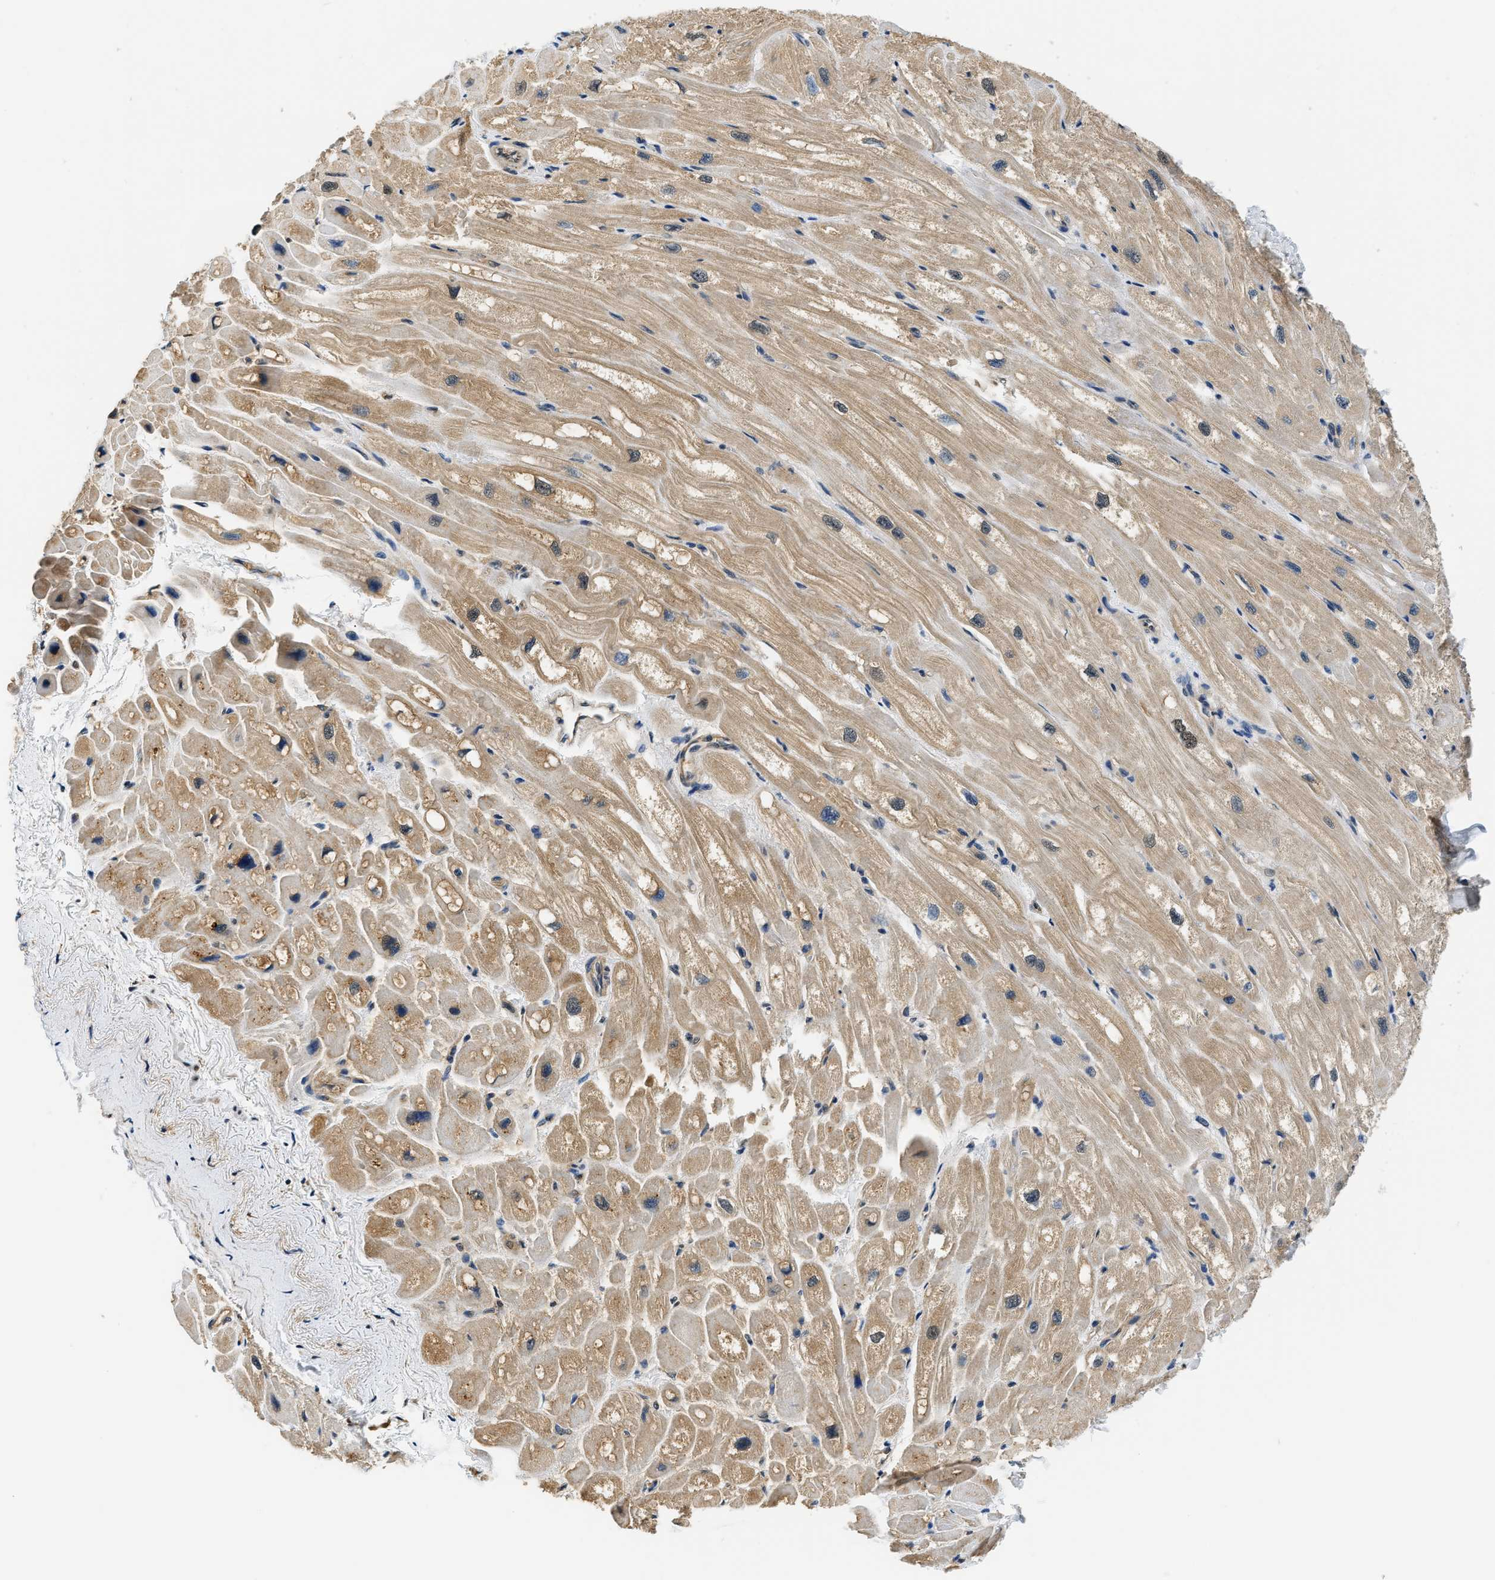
{"staining": {"intensity": "moderate", "quantity": ">75%", "location": "cytoplasmic/membranous"}, "tissue": "heart muscle", "cell_type": "Cardiomyocytes", "image_type": "normal", "snomed": [{"axis": "morphology", "description": "Normal tissue, NOS"}, {"axis": "topography", "description": "Heart"}], "caption": "Immunohistochemical staining of unremarkable heart muscle exhibits medium levels of moderate cytoplasmic/membranous expression in about >75% of cardiomyocytes.", "gene": "BCL7C", "patient": {"sex": "male", "age": 49}}